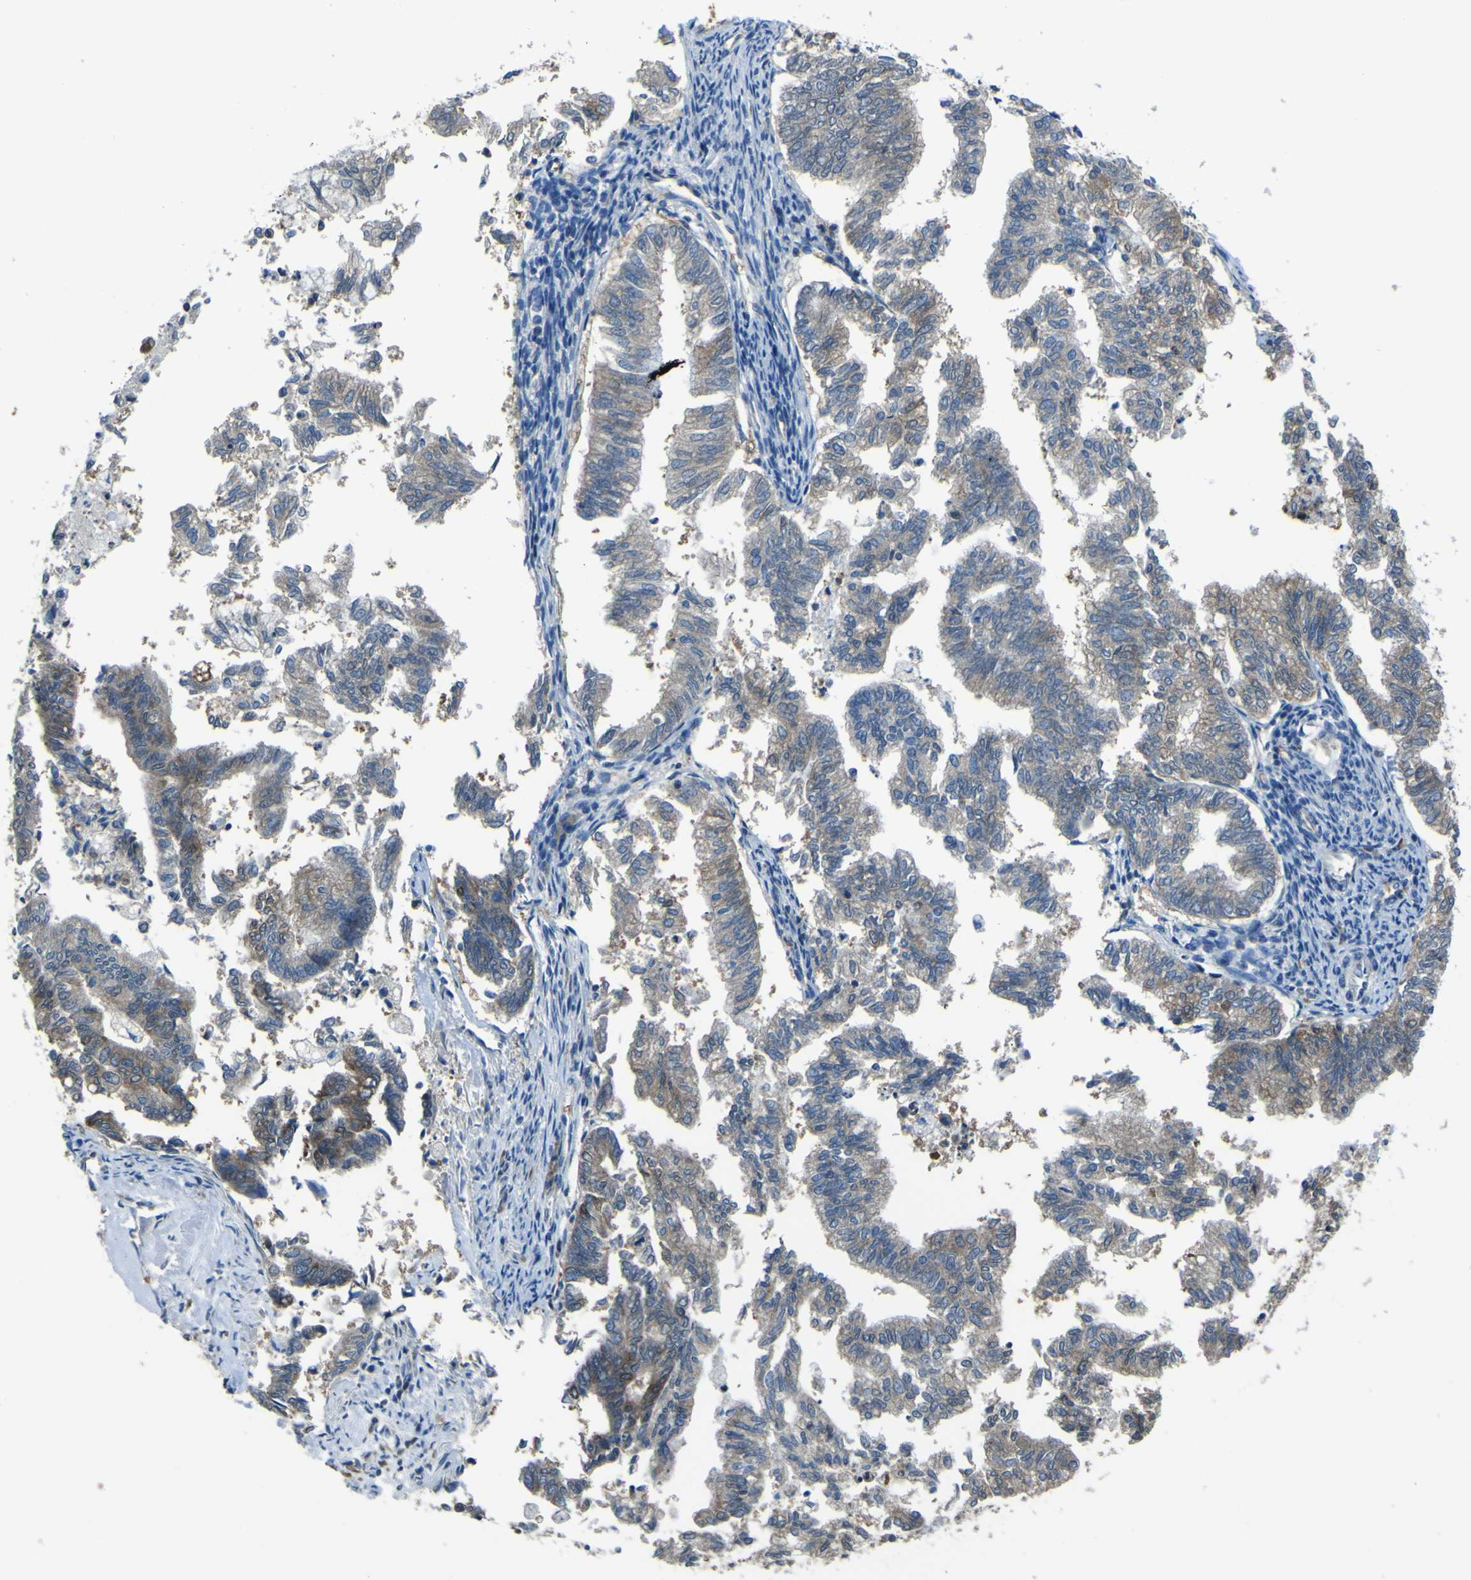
{"staining": {"intensity": "moderate", "quantity": ">75%", "location": "cytoplasmic/membranous"}, "tissue": "endometrial cancer", "cell_type": "Tumor cells", "image_type": "cancer", "snomed": [{"axis": "morphology", "description": "Necrosis, NOS"}, {"axis": "morphology", "description": "Adenocarcinoma, NOS"}, {"axis": "topography", "description": "Endometrium"}], "caption": "A micrograph showing moderate cytoplasmic/membranous expression in about >75% of tumor cells in endometrial cancer (adenocarcinoma), as visualized by brown immunohistochemical staining.", "gene": "STIM1", "patient": {"sex": "female", "age": 79}}